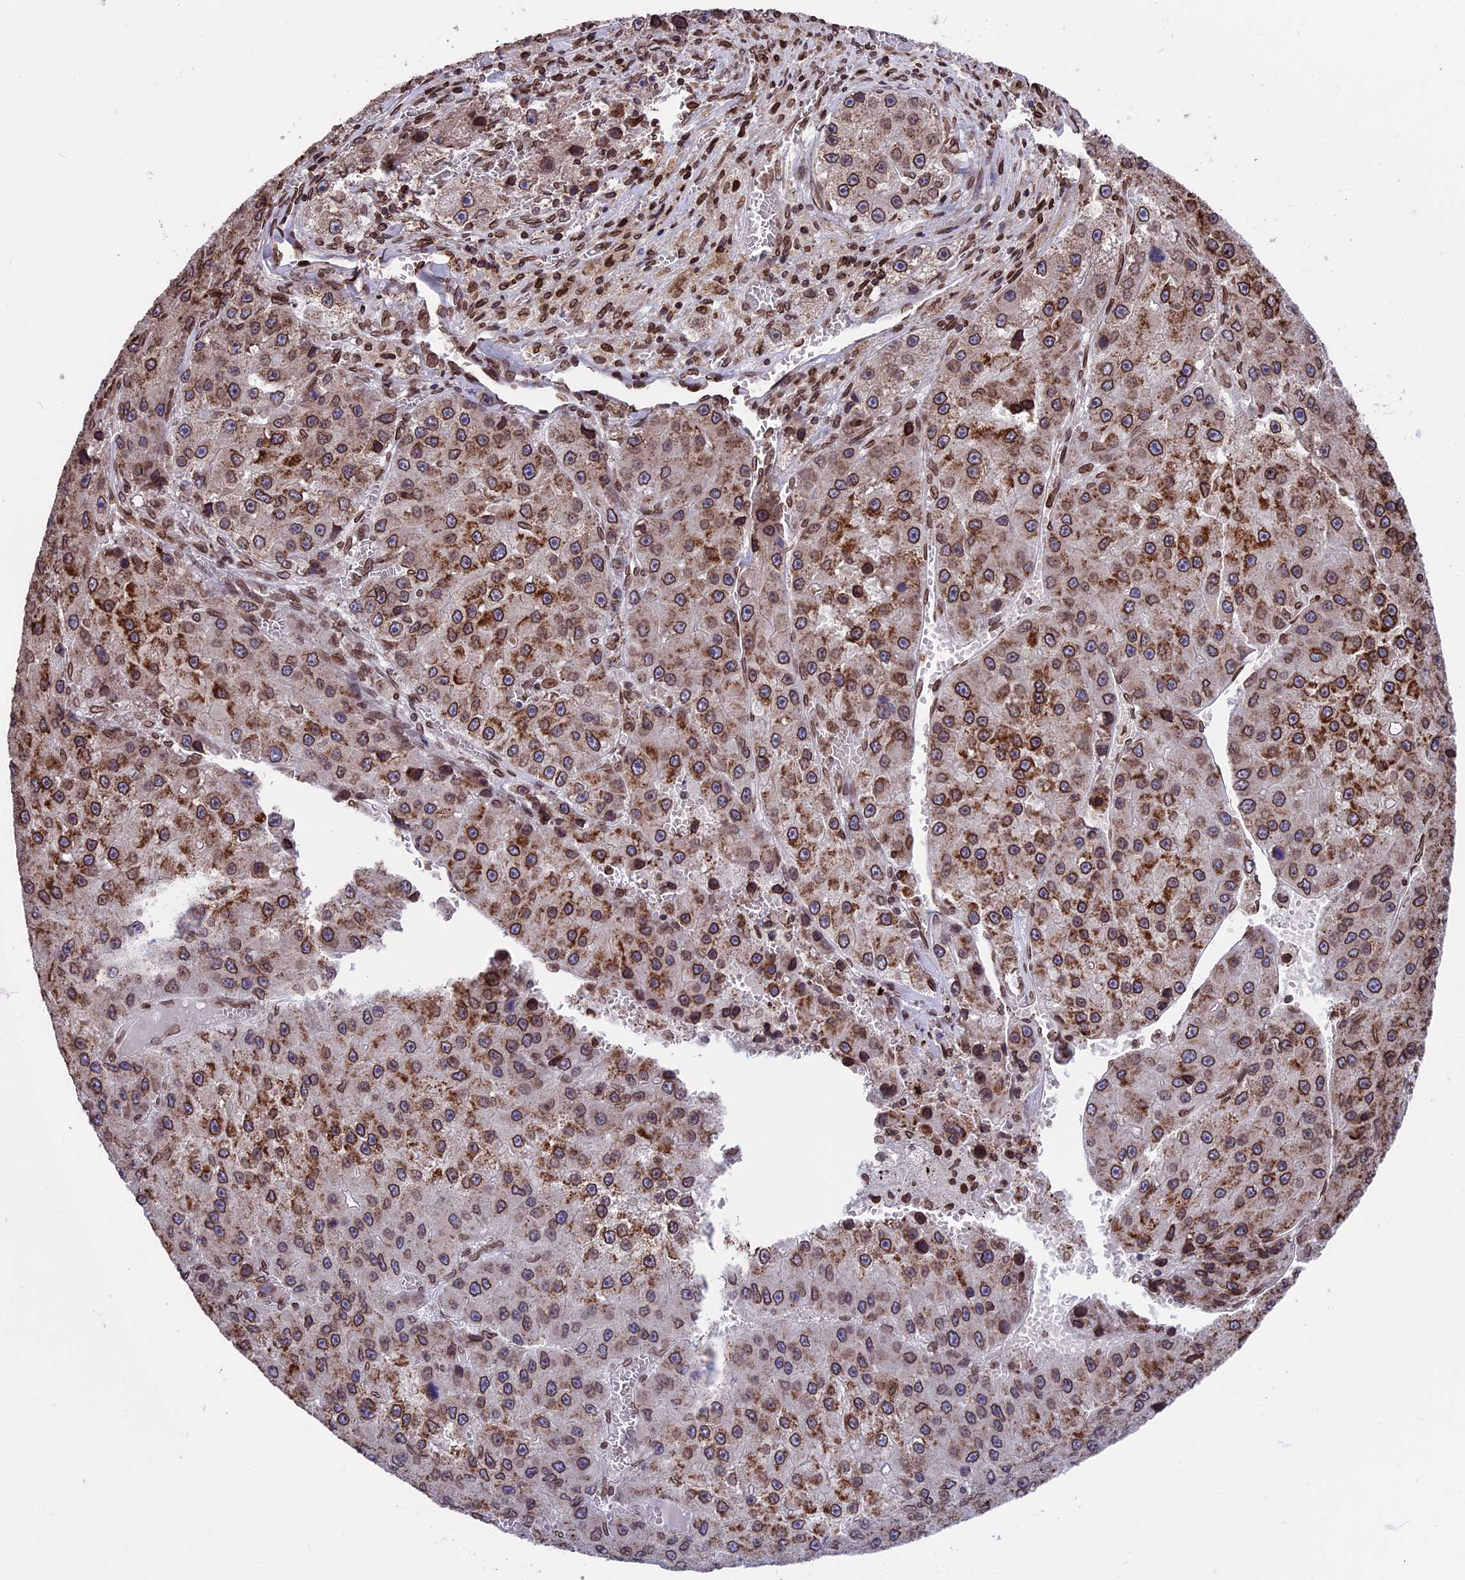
{"staining": {"intensity": "strong", "quantity": ">75%", "location": "cytoplasmic/membranous,nuclear"}, "tissue": "liver cancer", "cell_type": "Tumor cells", "image_type": "cancer", "snomed": [{"axis": "morphology", "description": "Carcinoma, Hepatocellular, NOS"}, {"axis": "topography", "description": "Liver"}], "caption": "This is a histology image of immunohistochemistry (IHC) staining of liver cancer, which shows strong positivity in the cytoplasmic/membranous and nuclear of tumor cells.", "gene": "PTCHD4", "patient": {"sex": "female", "age": 73}}